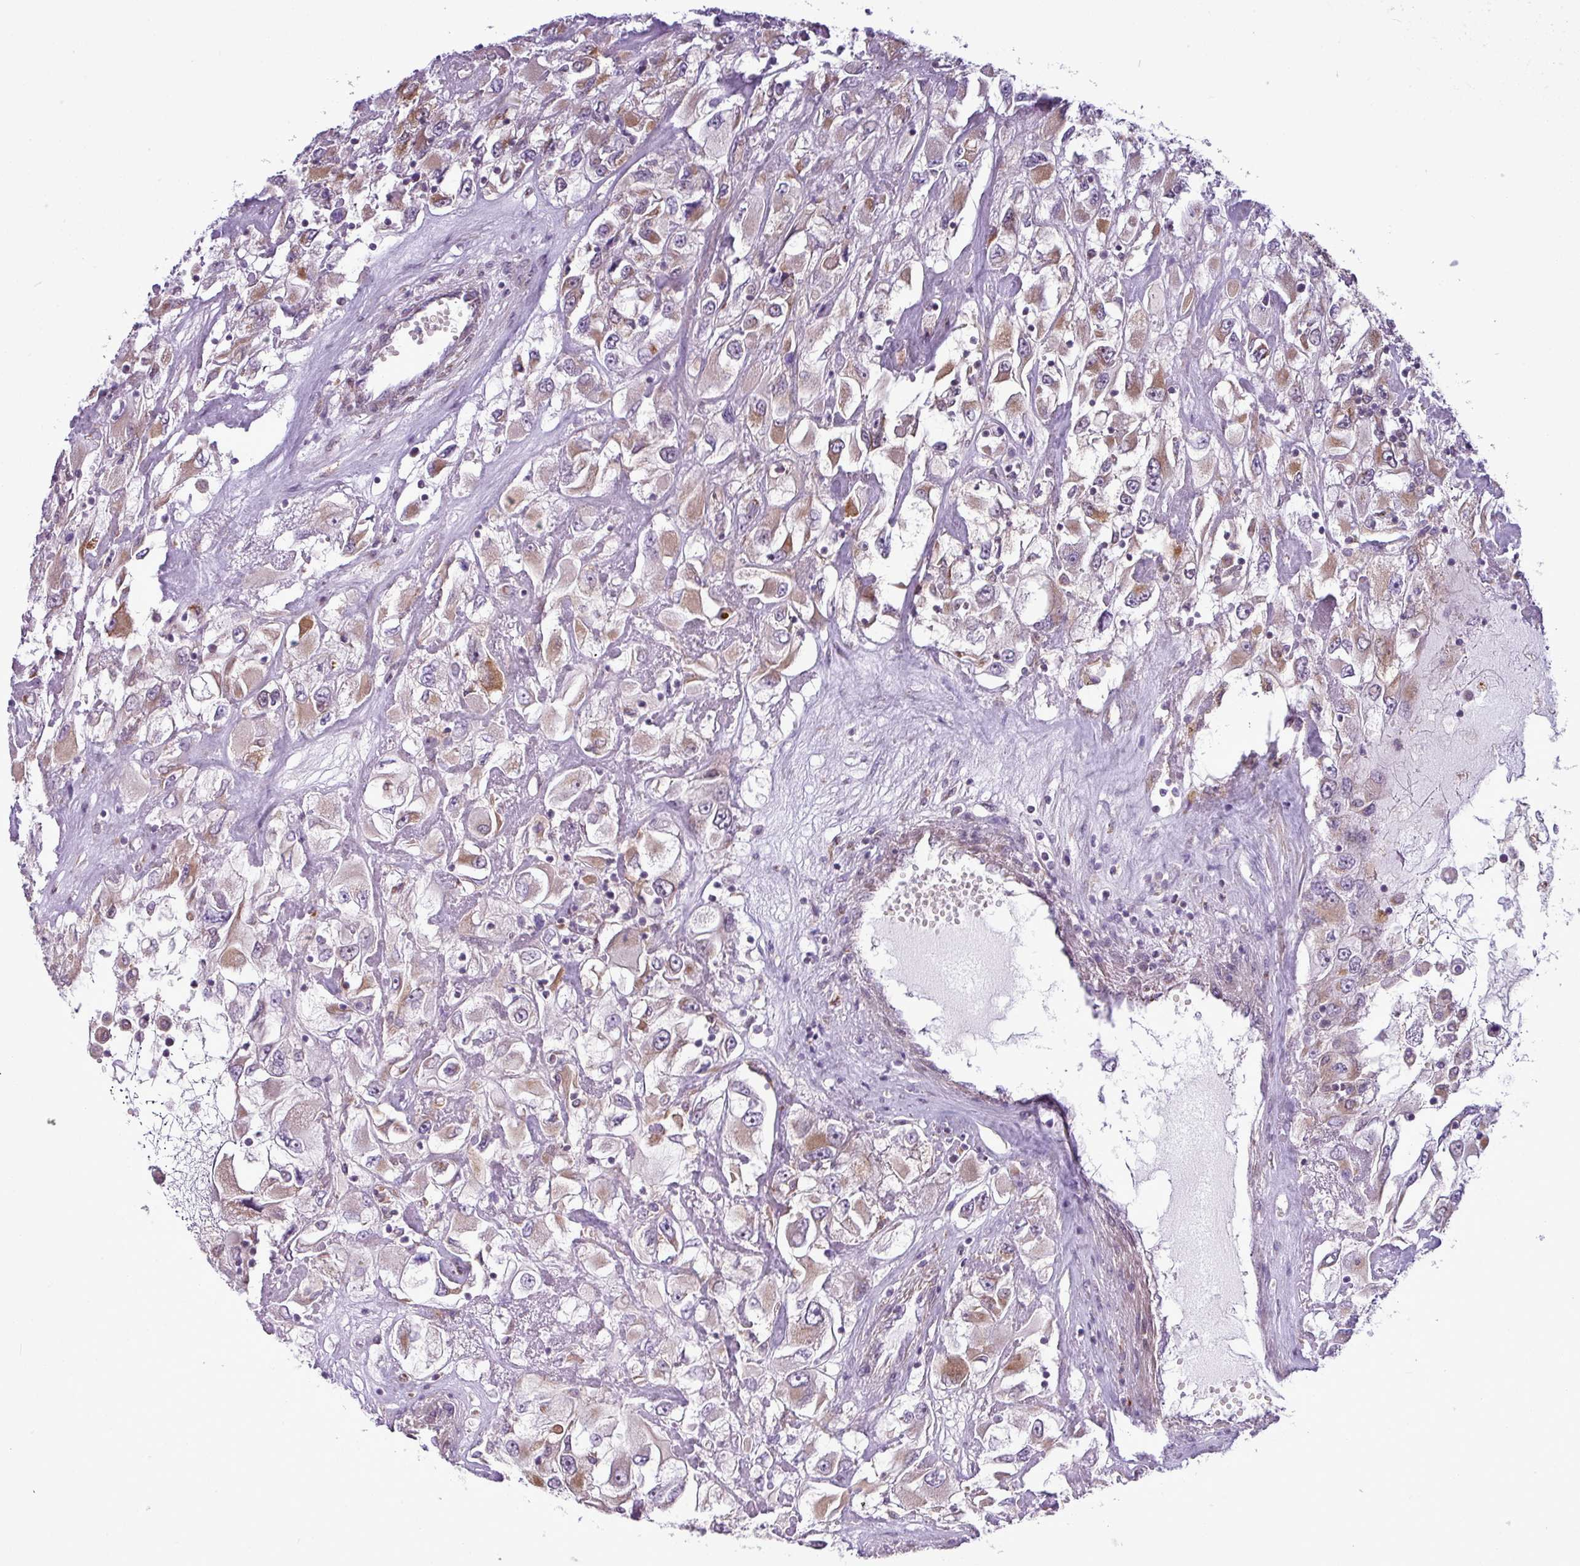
{"staining": {"intensity": "moderate", "quantity": "25%-75%", "location": "cytoplasmic/membranous"}, "tissue": "renal cancer", "cell_type": "Tumor cells", "image_type": "cancer", "snomed": [{"axis": "morphology", "description": "Adenocarcinoma, NOS"}, {"axis": "topography", "description": "Kidney"}], "caption": "Protein expression analysis of adenocarcinoma (renal) displays moderate cytoplasmic/membranous expression in about 25%-75% of tumor cells.", "gene": "ZNF217", "patient": {"sex": "female", "age": 52}}